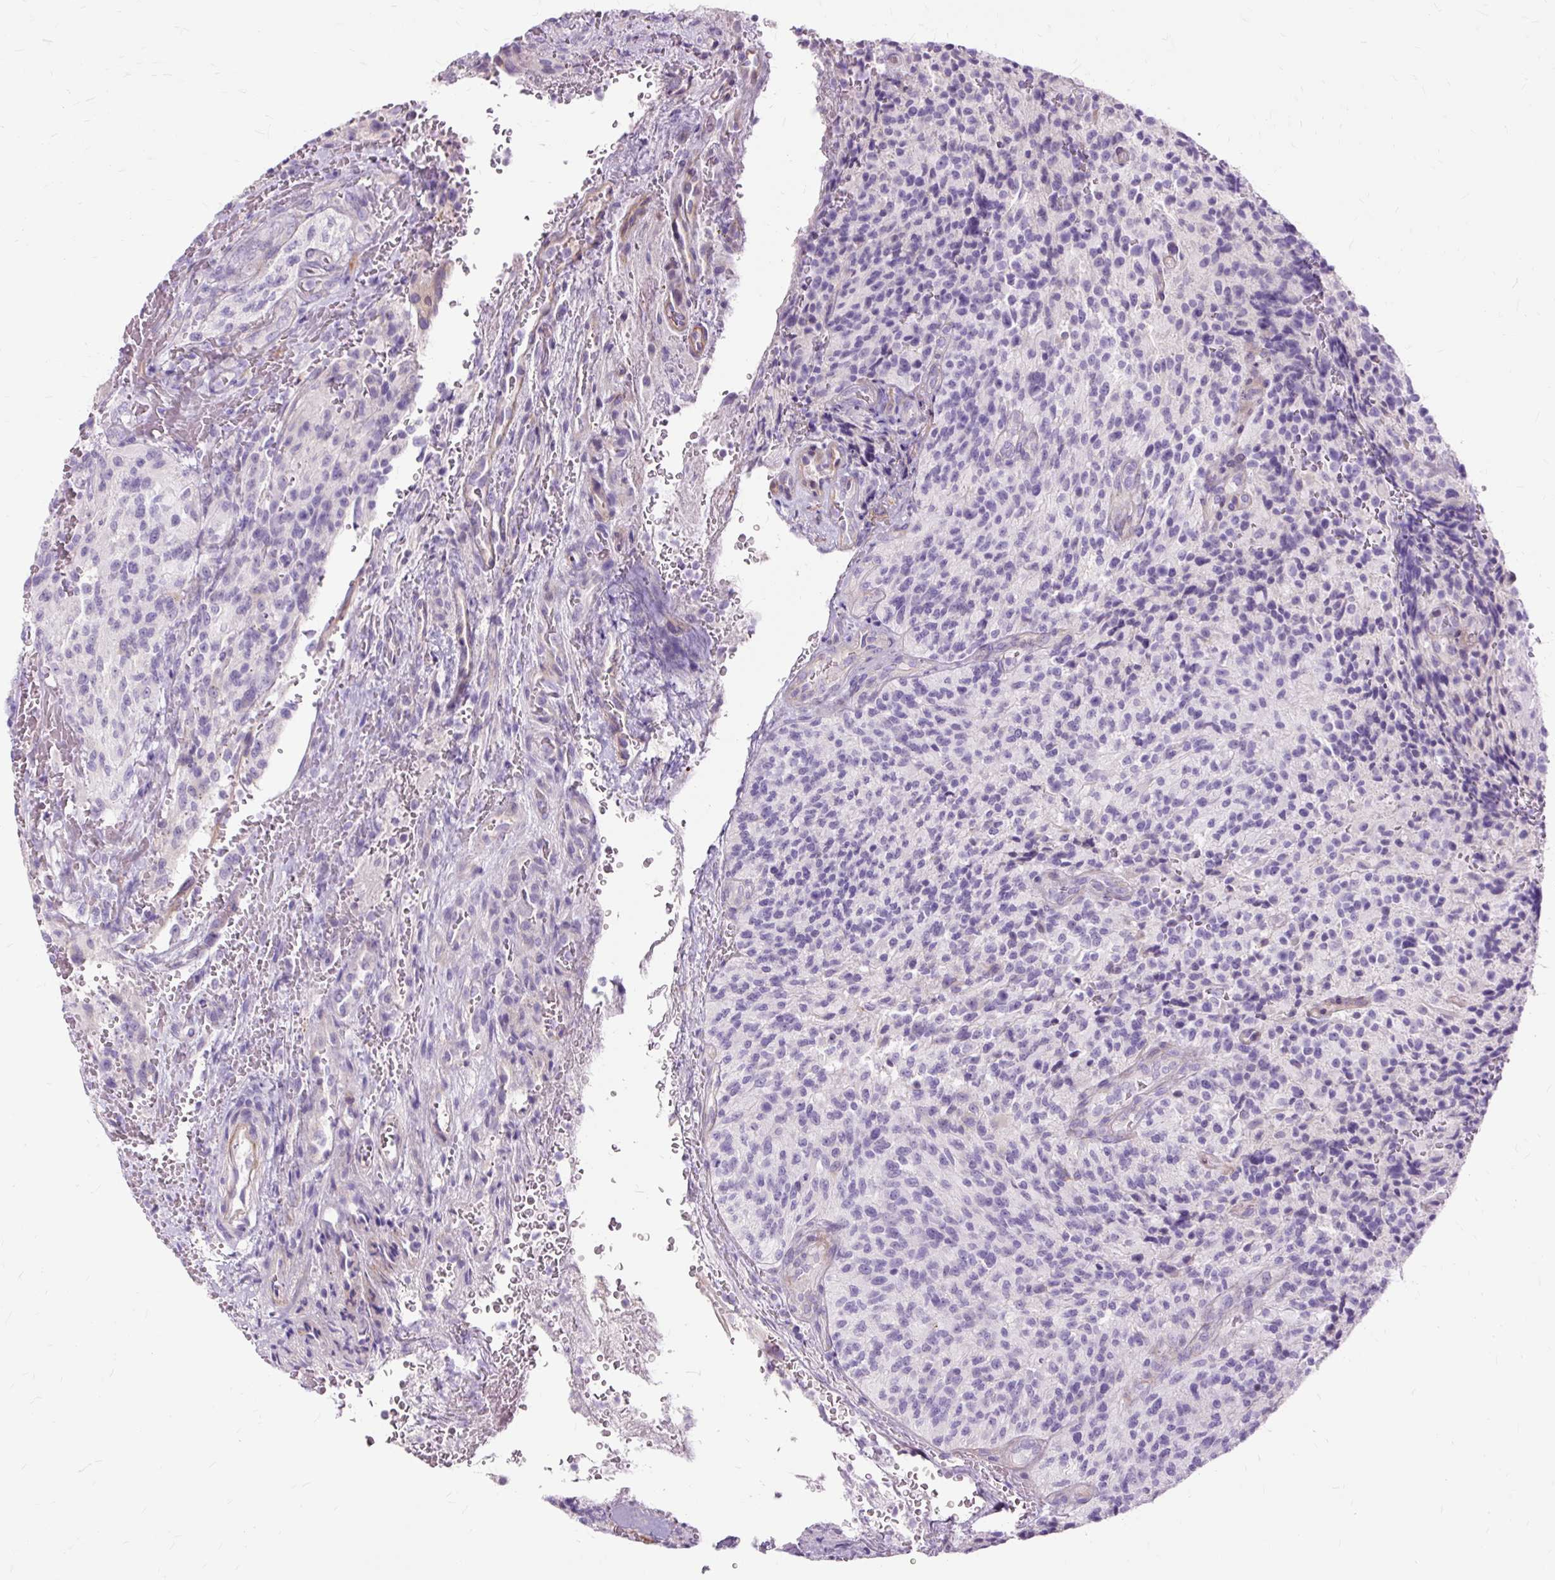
{"staining": {"intensity": "negative", "quantity": "none", "location": "none"}, "tissue": "glioma", "cell_type": "Tumor cells", "image_type": "cancer", "snomed": [{"axis": "morphology", "description": "Normal tissue, NOS"}, {"axis": "morphology", "description": "Glioma, malignant, High grade"}, {"axis": "topography", "description": "Cerebral cortex"}], "caption": "Immunohistochemical staining of high-grade glioma (malignant) shows no significant staining in tumor cells.", "gene": "DCTN4", "patient": {"sex": "male", "age": 56}}